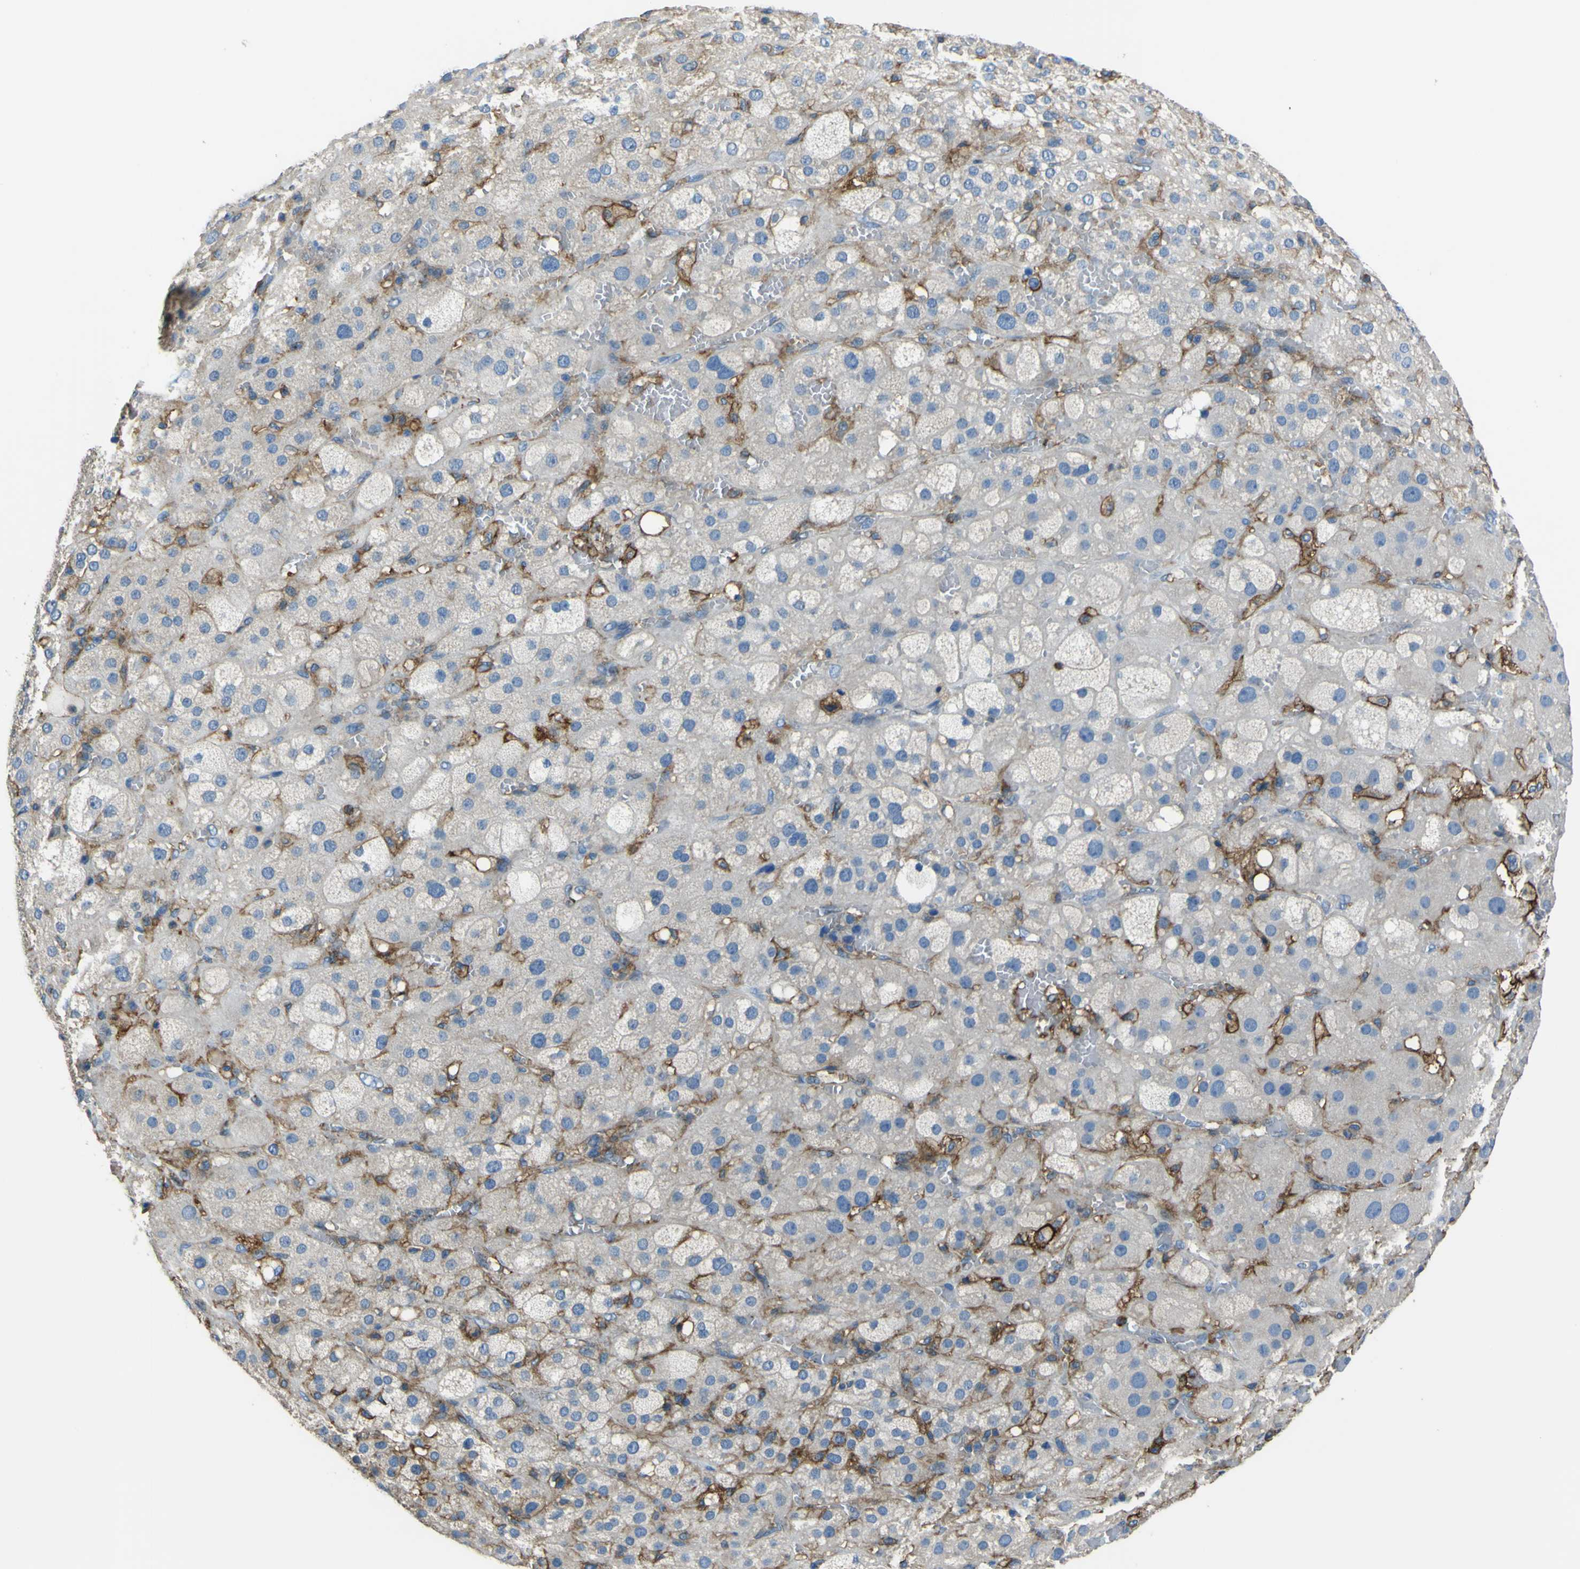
{"staining": {"intensity": "negative", "quantity": "none", "location": "none"}, "tissue": "adrenal gland", "cell_type": "Glandular cells", "image_type": "normal", "snomed": [{"axis": "morphology", "description": "Normal tissue, NOS"}, {"axis": "topography", "description": "Adrenal gland"}], "caption": "This is an IHC photomicrograph of unremarkable adrenal gland. There is no staining in glandular cells.", "gene": "LAIR1", "patient": {"sex": "female", "age": 47}}